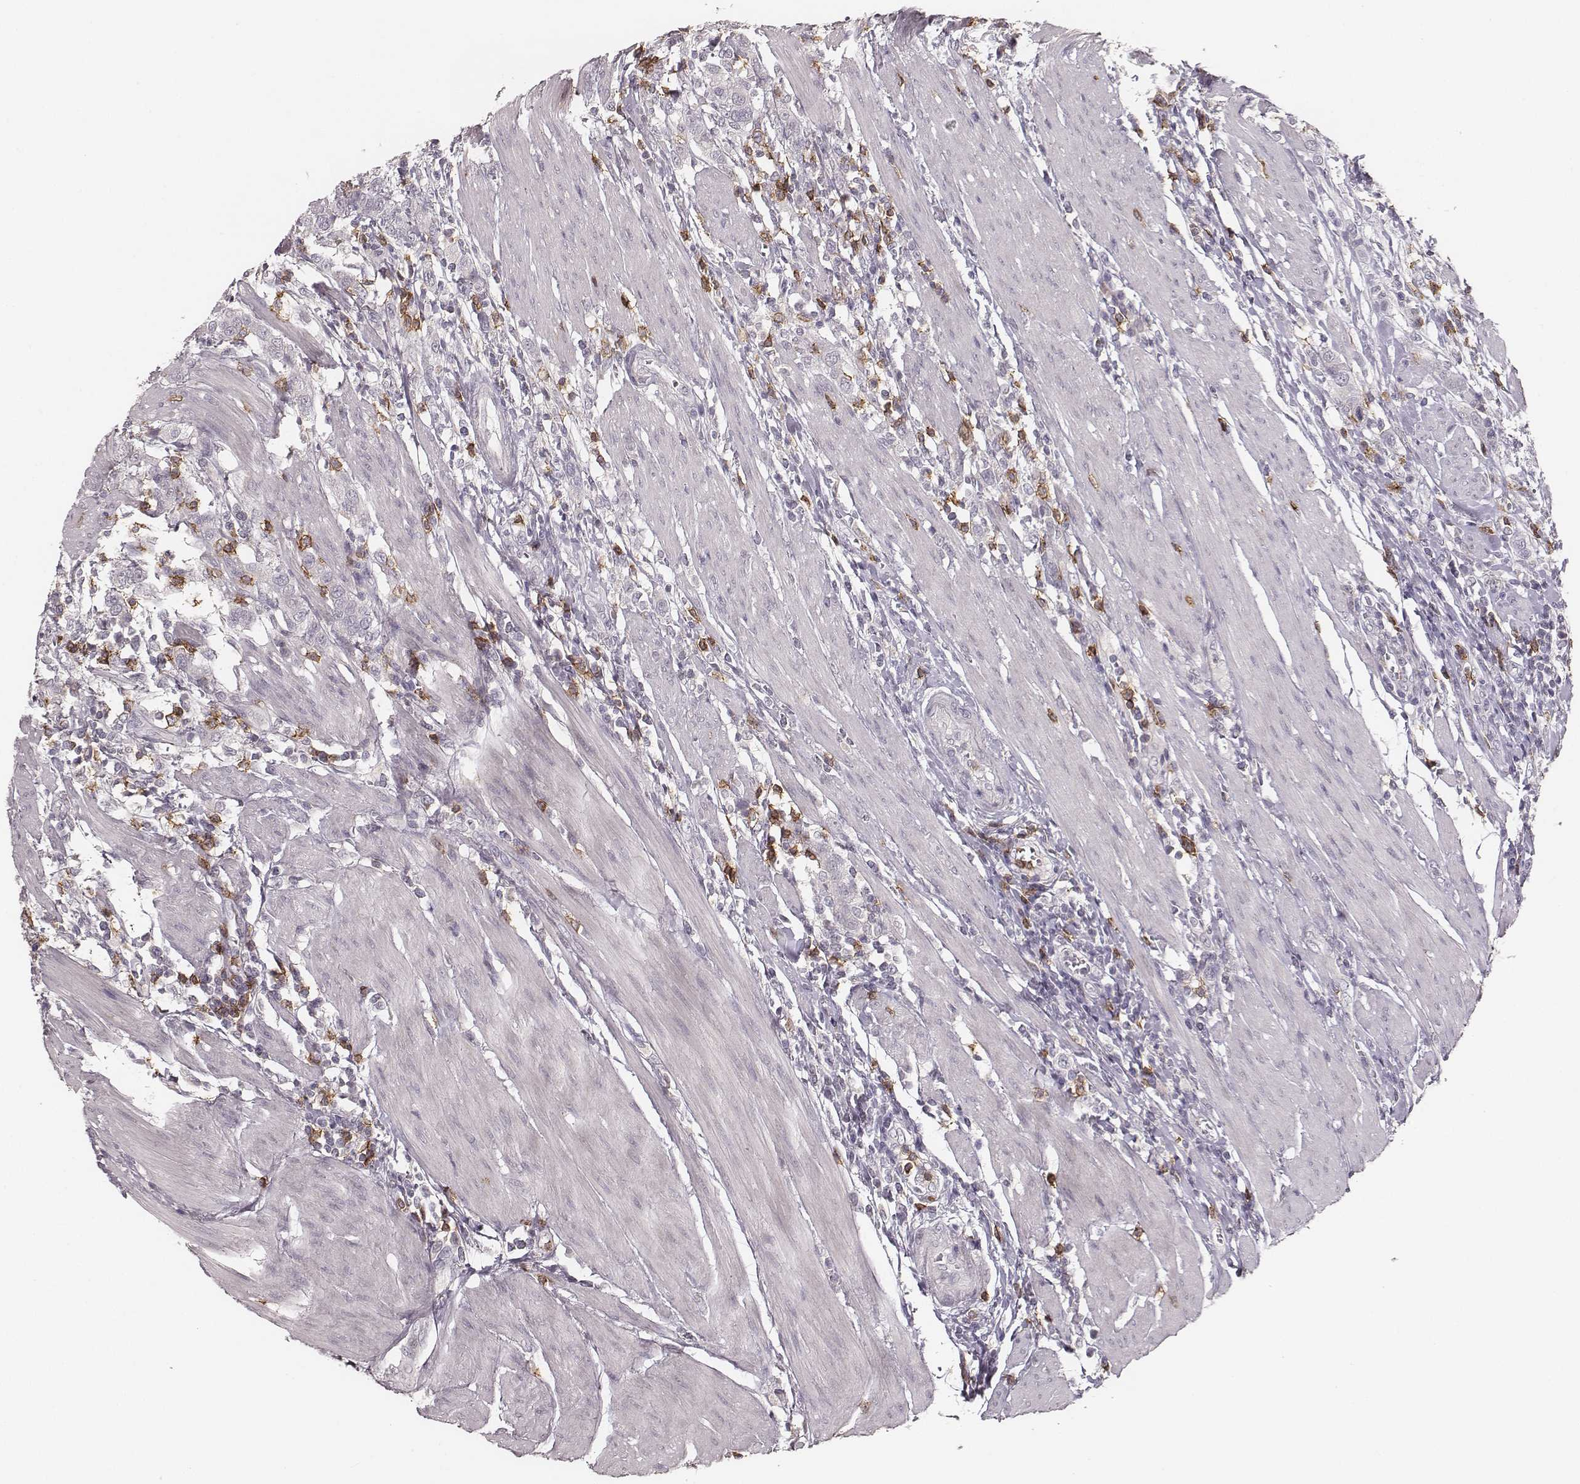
{"staining": {"intensity": "negative", "quantity": "none", "location": "none"}, "tissue": "urothelial cancer", "cell_type": "Tumor cells", "image_type": "cancer", "snomed": [{"axis": "morphology", "description": "Urothelial carcinoma, High grade"}, {"axis": "topography", "description": "Urinary bladder"}], "caption": "A histopathology image of human urothelial cancer is negative for staining in tumor cells. (IHC, brightfield microscopy, high magnification).", "gene": "CD8A", "patient": {"sex": "female", "age": 58}}